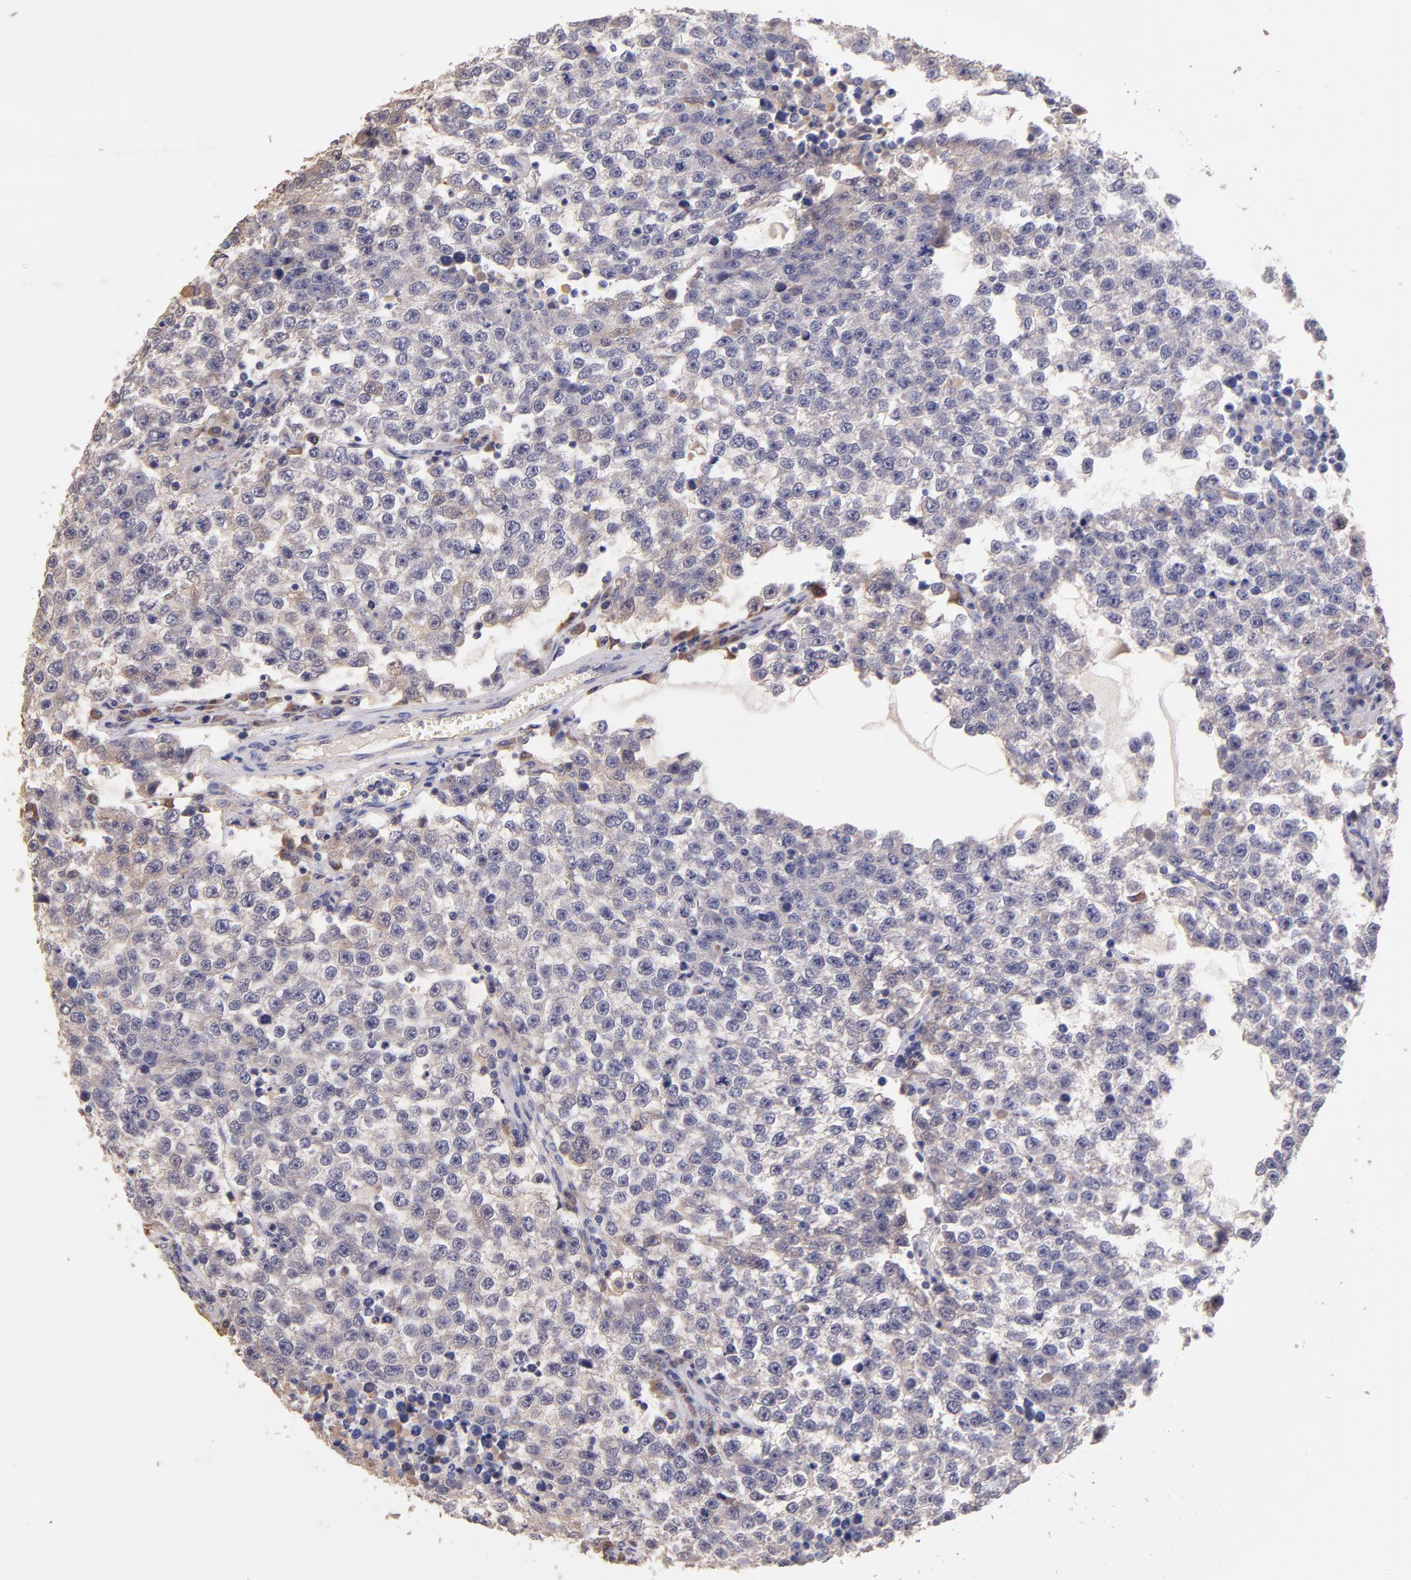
{"staining": {"intensity": "negative", "quantity": "none", "location": "none"}, "tissue": "testis cancer", "cell_type": "Tumor cells", "image_type": "cancer", "snomed": [{"axis": "morphology", "description": "Seminoma, NOS"}, {"axis": "topography", "description": "Testis"}], "caption": "Protein analysis of seminoma (testis) reveals no significant positivity in tumor cells. The staining was performed using DAB (3,3'-diaminobenzidine) to visualize the protein expression in brown, while the nuclei were stained in blue with hematoxylin (Magnification: 20x).", "gene": "RNASEL", "patient": {"sex": "male", "age": 36}}